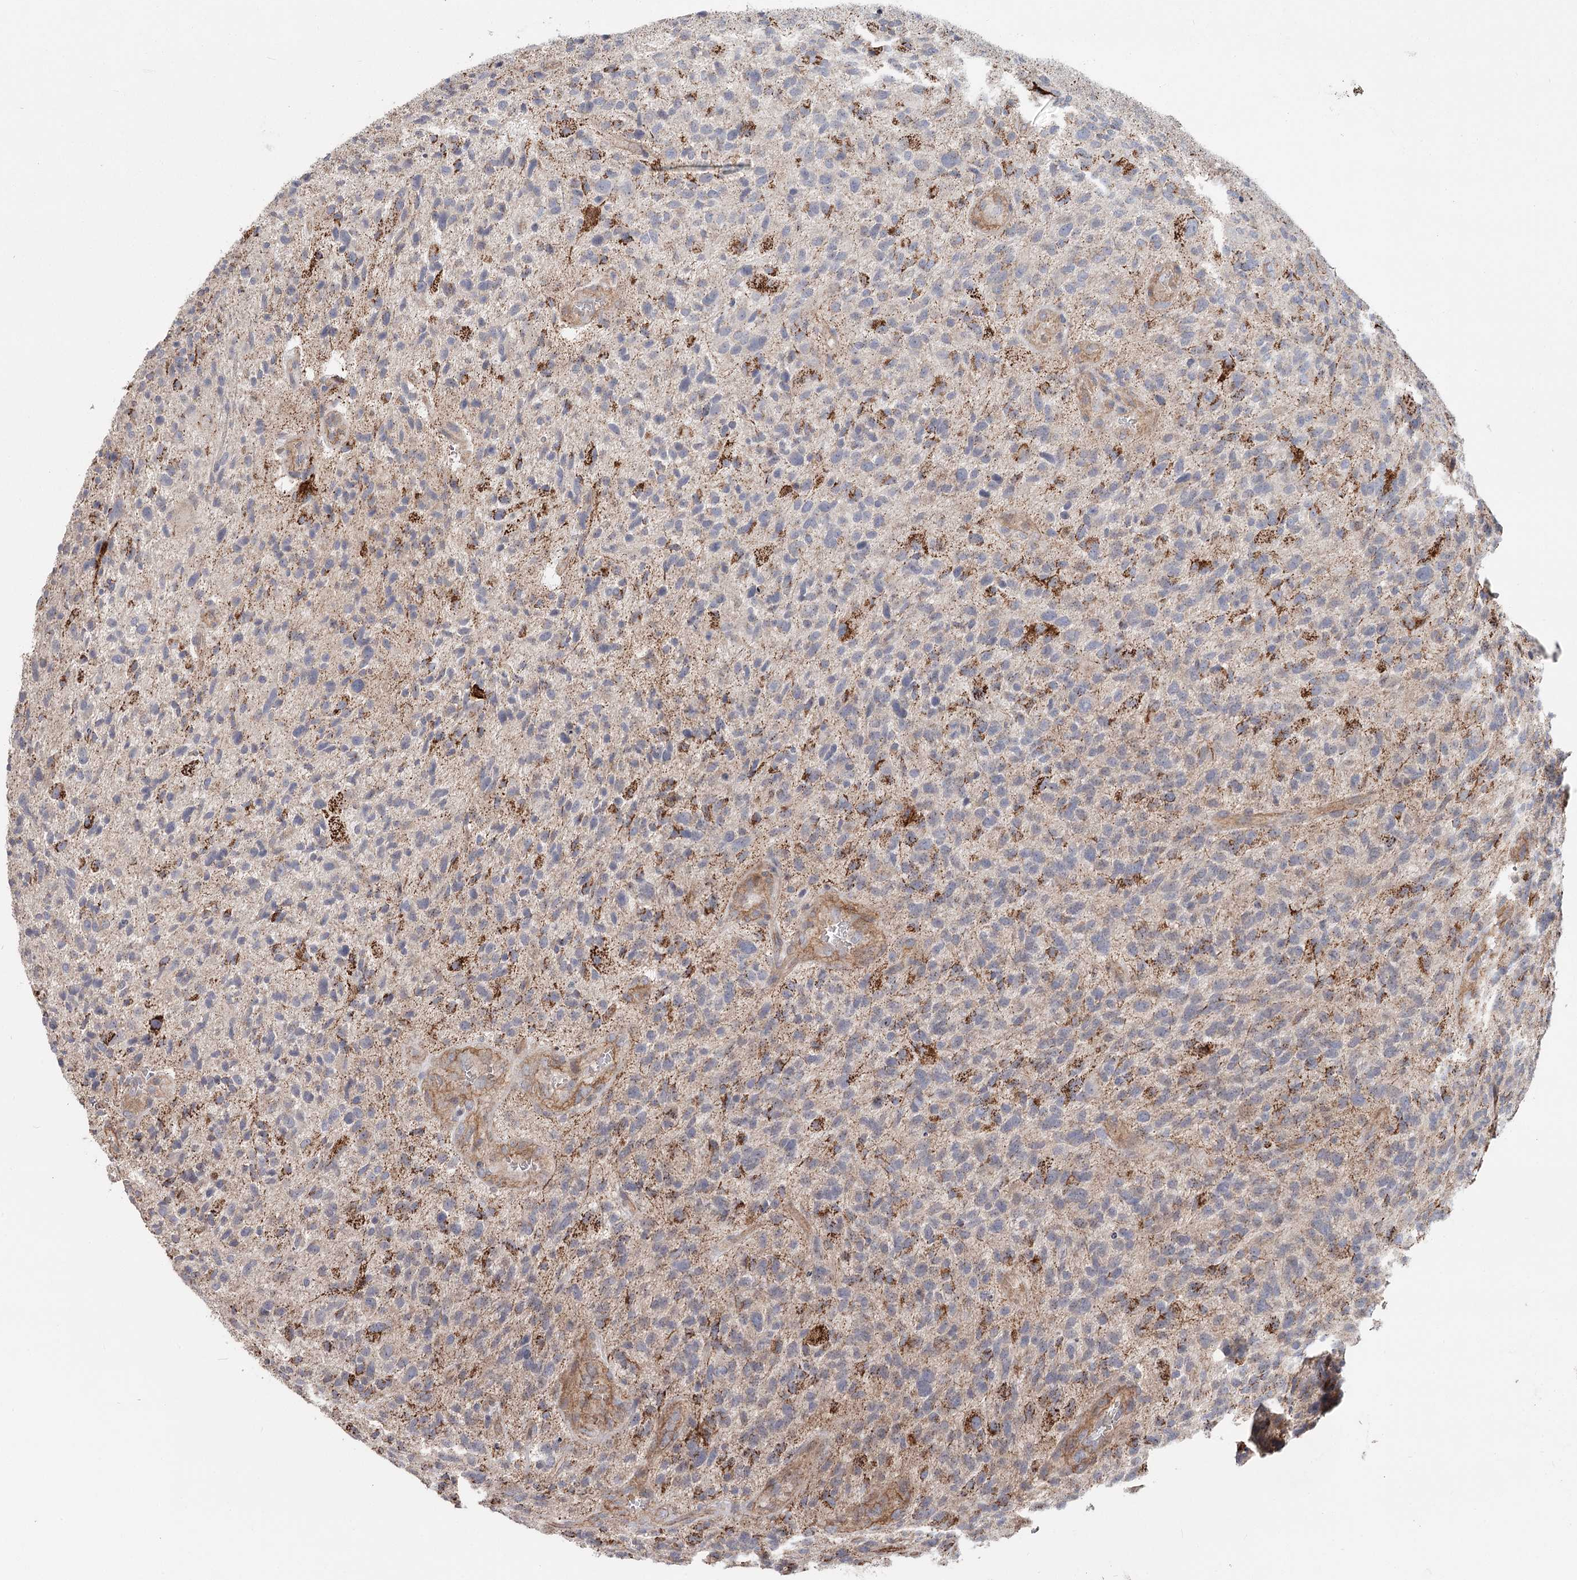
{"staining": {"intensity": "moderate", "quantity": "<25%", "location": "cytoplasmic/membranous"}, "tissue": "glioma", "cell_type": "Tumor cells", "image_type": "cancer", "snomed": [{"axis": "morphology", "description": "Glioma, malignant, High grade"}, {"axis": "topography", "description": "Brain"}], "caption": "This is a micrograph of IHC staining of glioma, which shows moderate positivity in the cytoplasmic/membranous of tumor cells.", "gene": "DHRS9", "patient": {"sex": "male", "age": 47}}